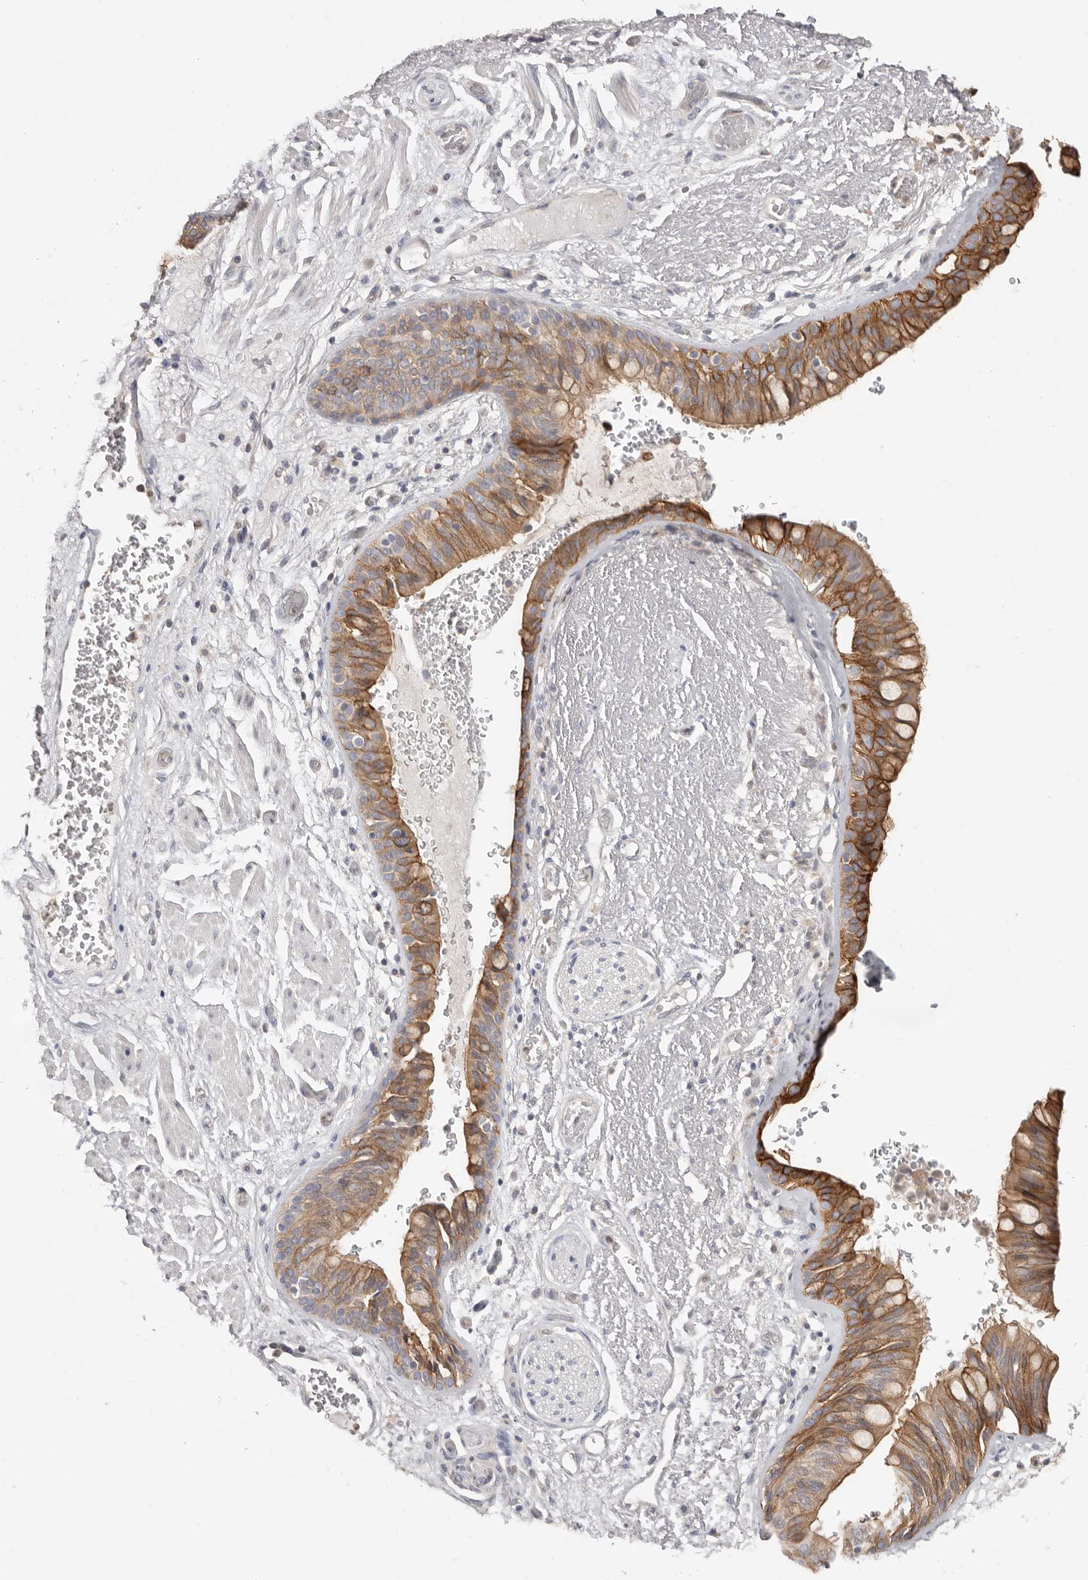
{"staining": {"intensity": "moderate", "quantity": ">75%", "location": "cytoplasmic/membranous"}, "tissue": "bronchus", "cell_type": "Respiratory epithelial cells", "image_type": "normal", "snomed": [{"axis": "morphology", "description": "Normal tissue, NOS"}, {"axis": "morphology", "description": "Squamous cell carcinoma, NOS"}, {"axis": "topography", "description": "Lymph node"}, {"axis": "topography", "description": "Bronchus"}, {"axis": "topography", "description": "Lung"}], "caption": "The micrograph exhibits staining of normal bronchus, revealing moderate cytoplasmic/membranous protein staining (brown color) within respiratory epithelial cells.", "gene": "S100A14", "patient": {"sex": "male", "age": 66}}